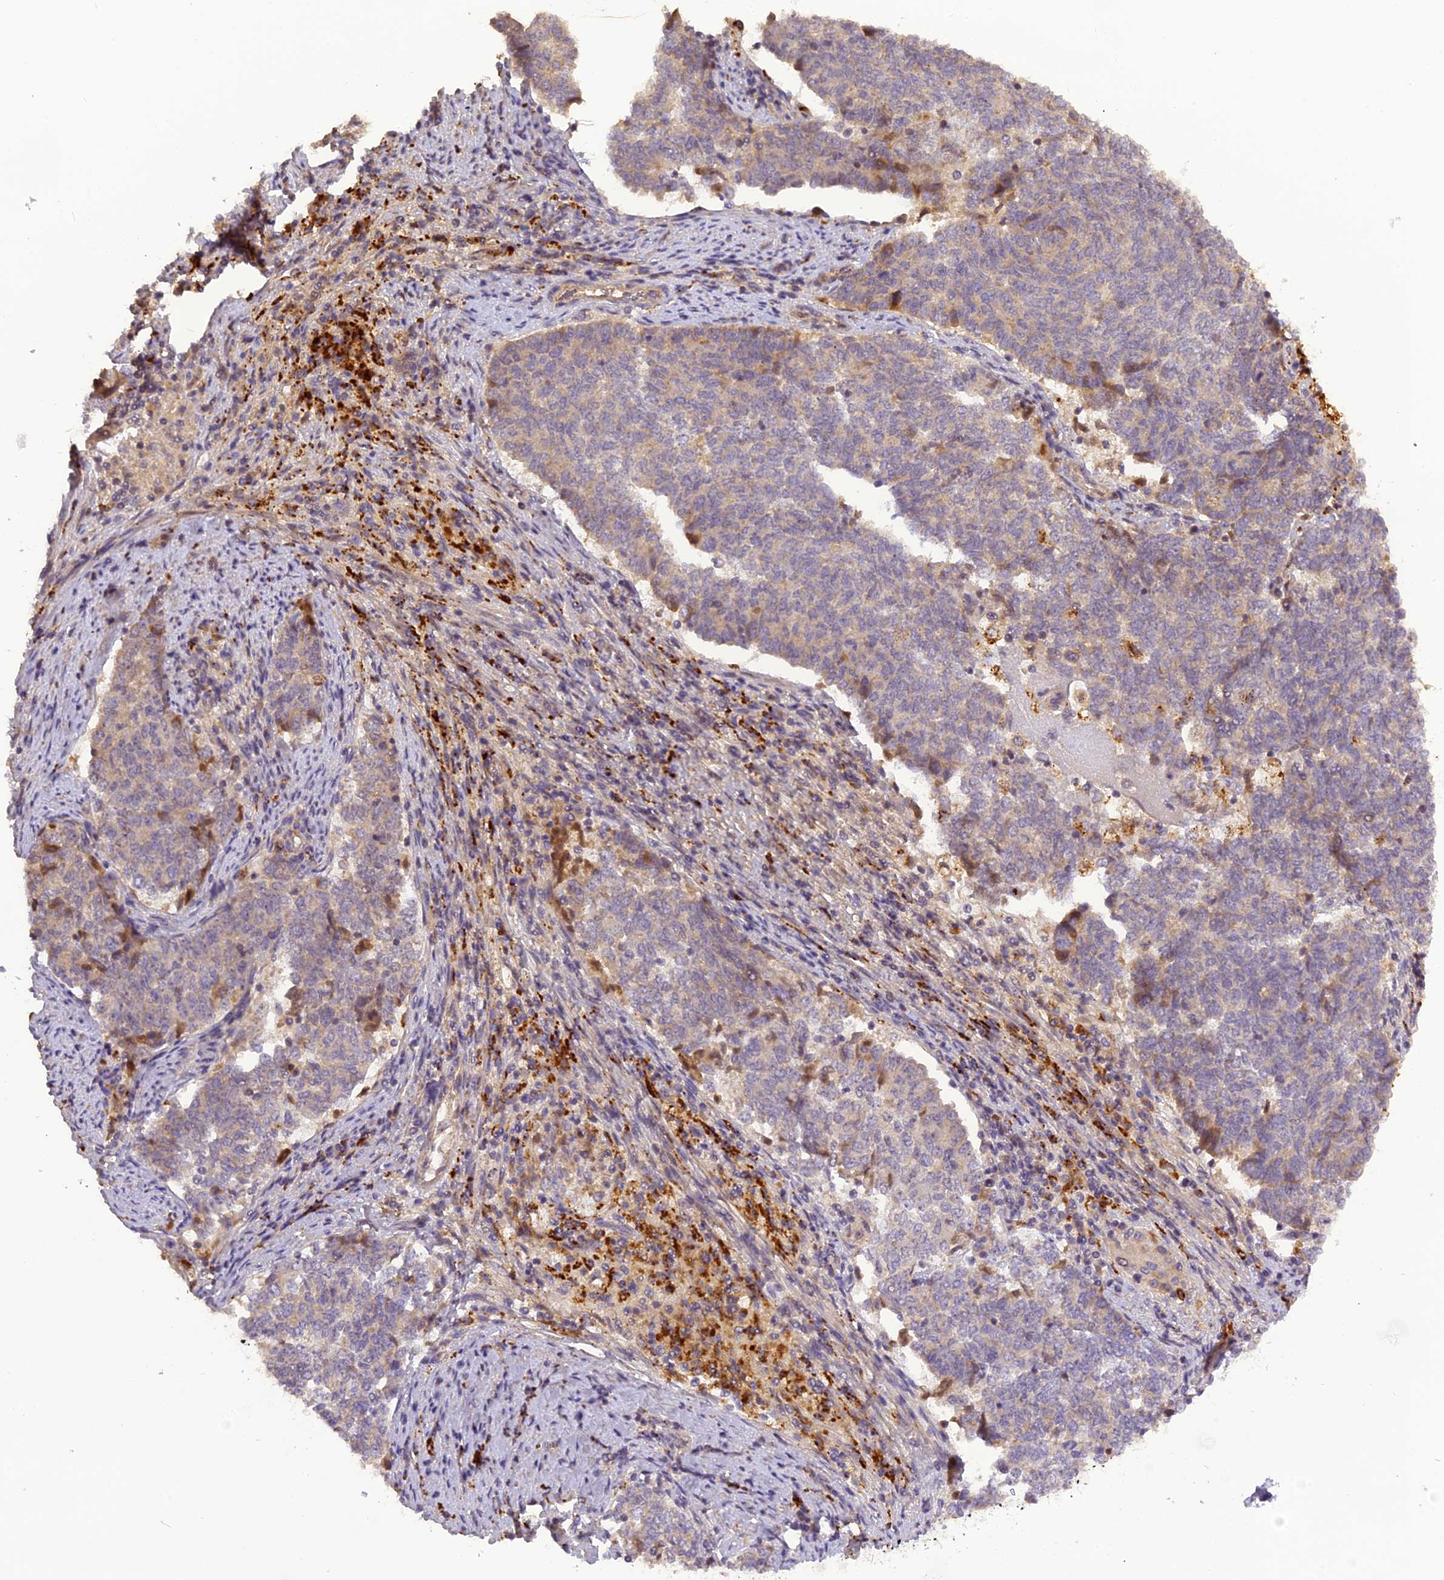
{"staining": {"intensity": "weak", "quantity": "<25%", "location": "cytoplasmic/membranous"}, "tissue": "endometrial cancer", "cell_type": "Tumor cells", "image_type": "cancer", "snomed": [{"axis": "morphology", "description": "Adenocarcinoma, NOS"}, {"axis": "topography", "description": "Endometrium"}], "caption": "Photomicrograph shows no significant protein expression in tumor cells of endometrial cancer.", "gene": "FNIP2", "patient": {"sex": "female", "age": 80}}